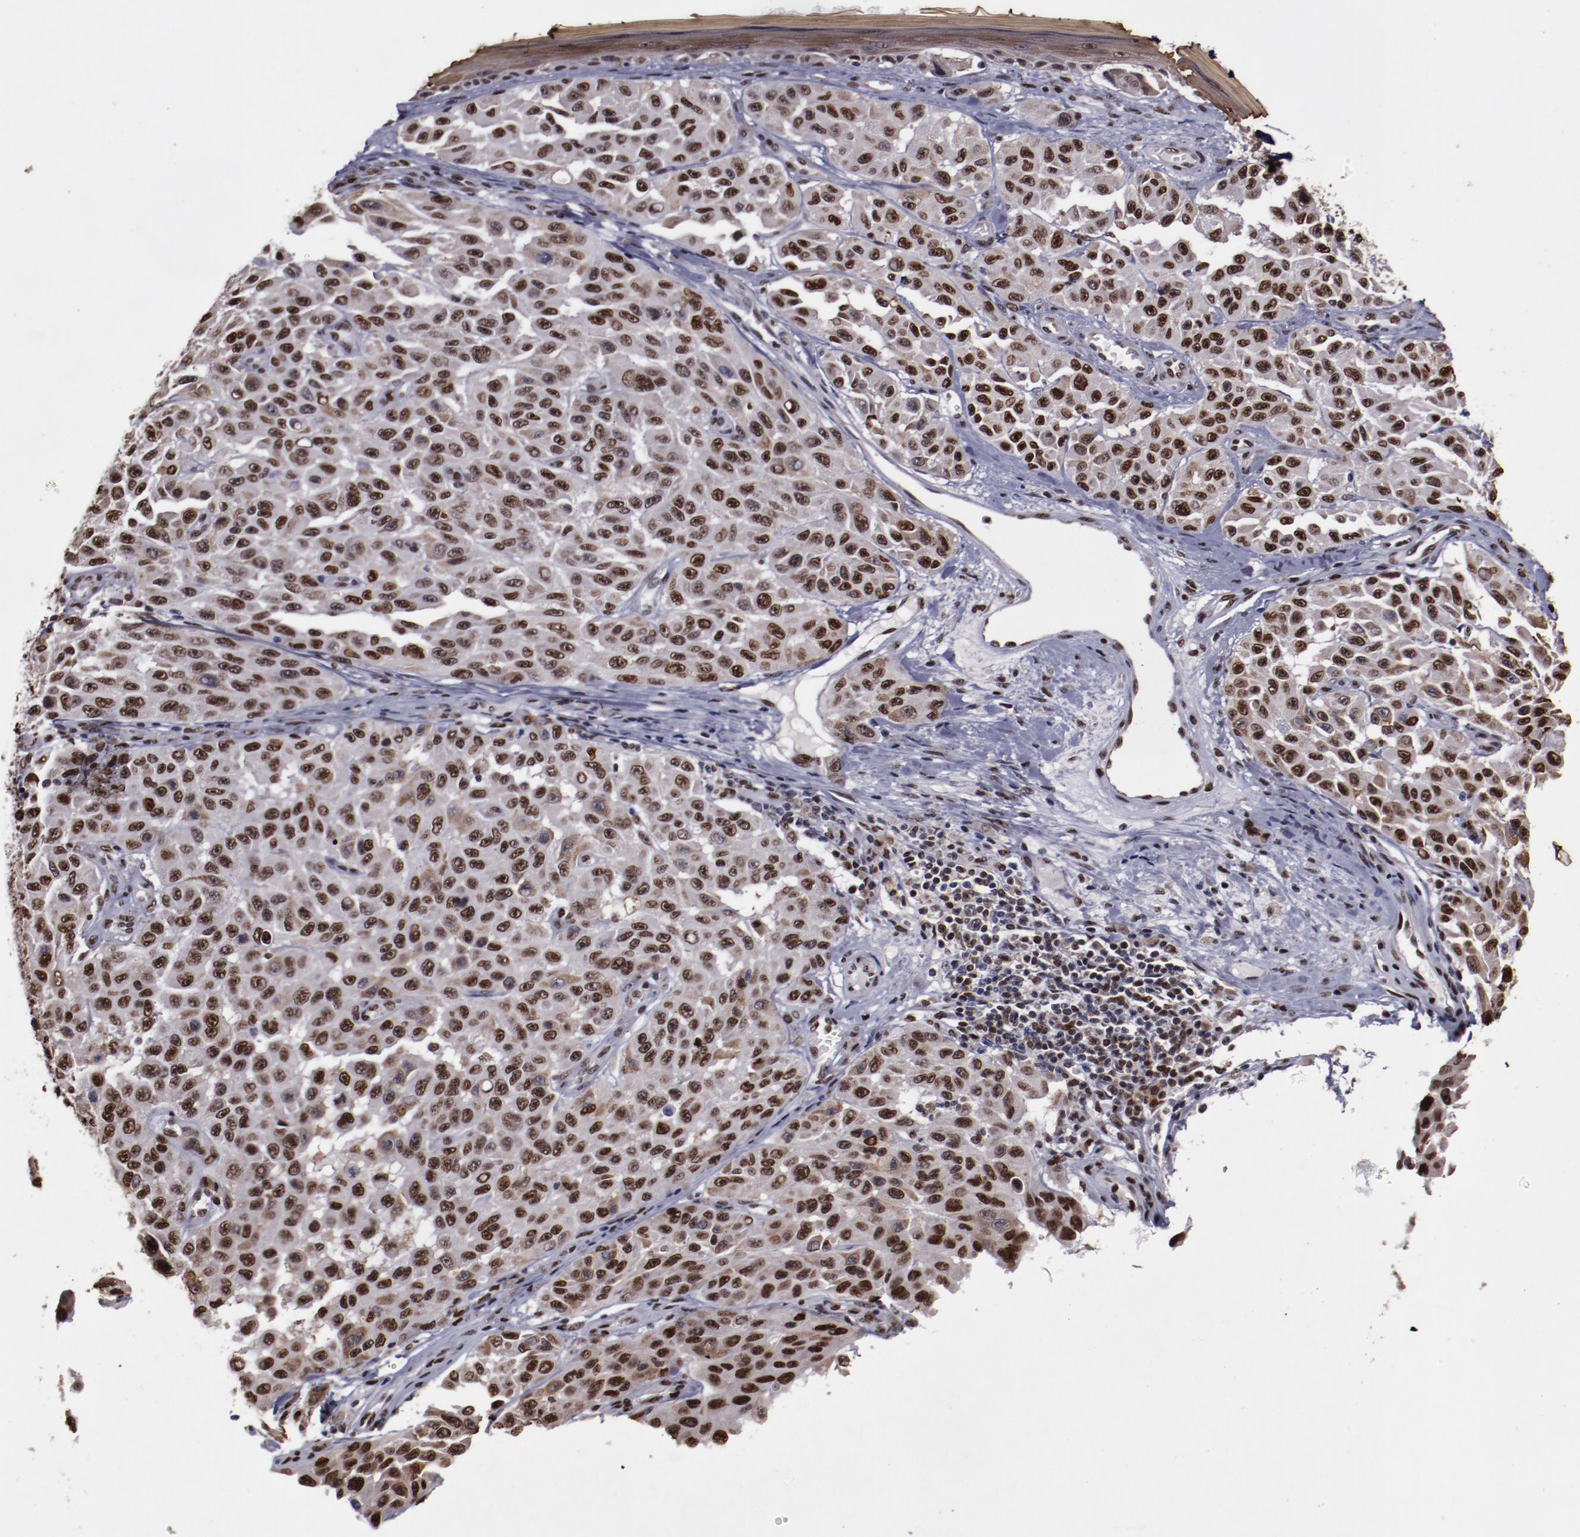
{"staining": {"intensity": "strong", "quantity": ">75%", "location": "nuclear"}, "tissue": "melanoma", "cell_type": "Tumor cells", "image_type": "cancer", "snomed": [{"axis": "morphology", "description": "Malignant melanoma, NOS"}, {"axis": "topography", "description": "Skin"}], "caption": "IHC (DAB (3,3'-diaminobenzidine)) staining of human melanoma exhibits strong nuclear protein staining in approximately >75% of tumor cells.", "gene": "APEX1", "patient": {"sex": "male", "age": 30}}